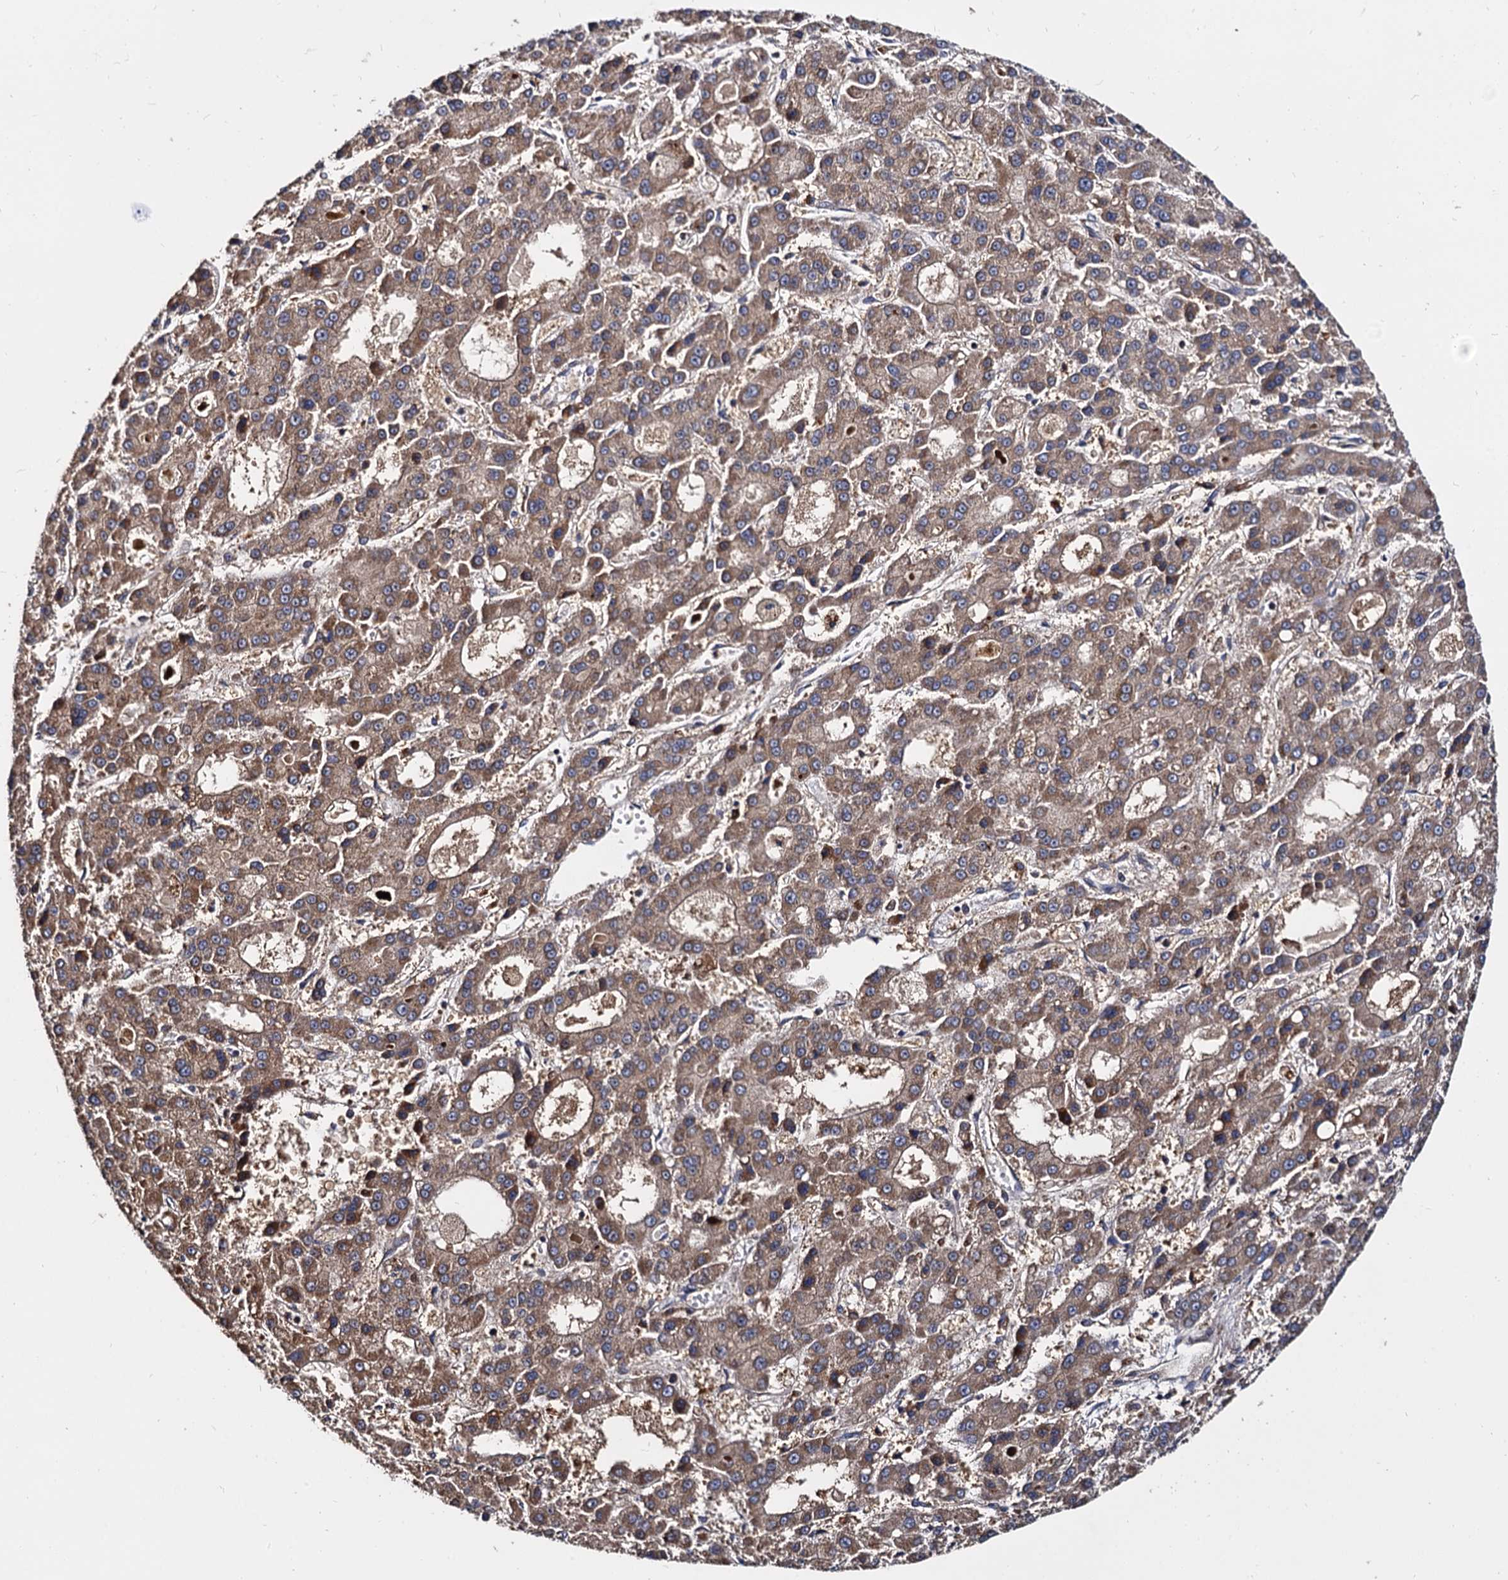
{"staining": {"intensity": "moderate", "quantity": ">75%", "location": "cytoplasmic/membranous"}, "tissue": "liver cancer", "cell_type": "Tumor cells", "image_type": "cancer", "snomed": [{"axis": "morphology", "description": "Carcinoma, Hepatocellular, NOS"}, {"axis": "topography", "description": "Liver"}], "caption": "Liver cancer (hepatocellular carcinoma) stained with DAB immunohistochemistry (IHC) demonstrates medium levels of moderate cytoplasmic/membranous expression in approximately >75% of tumor cells.", "gene": "WWC3", "patient": {"sex": "male", "age": 70}}